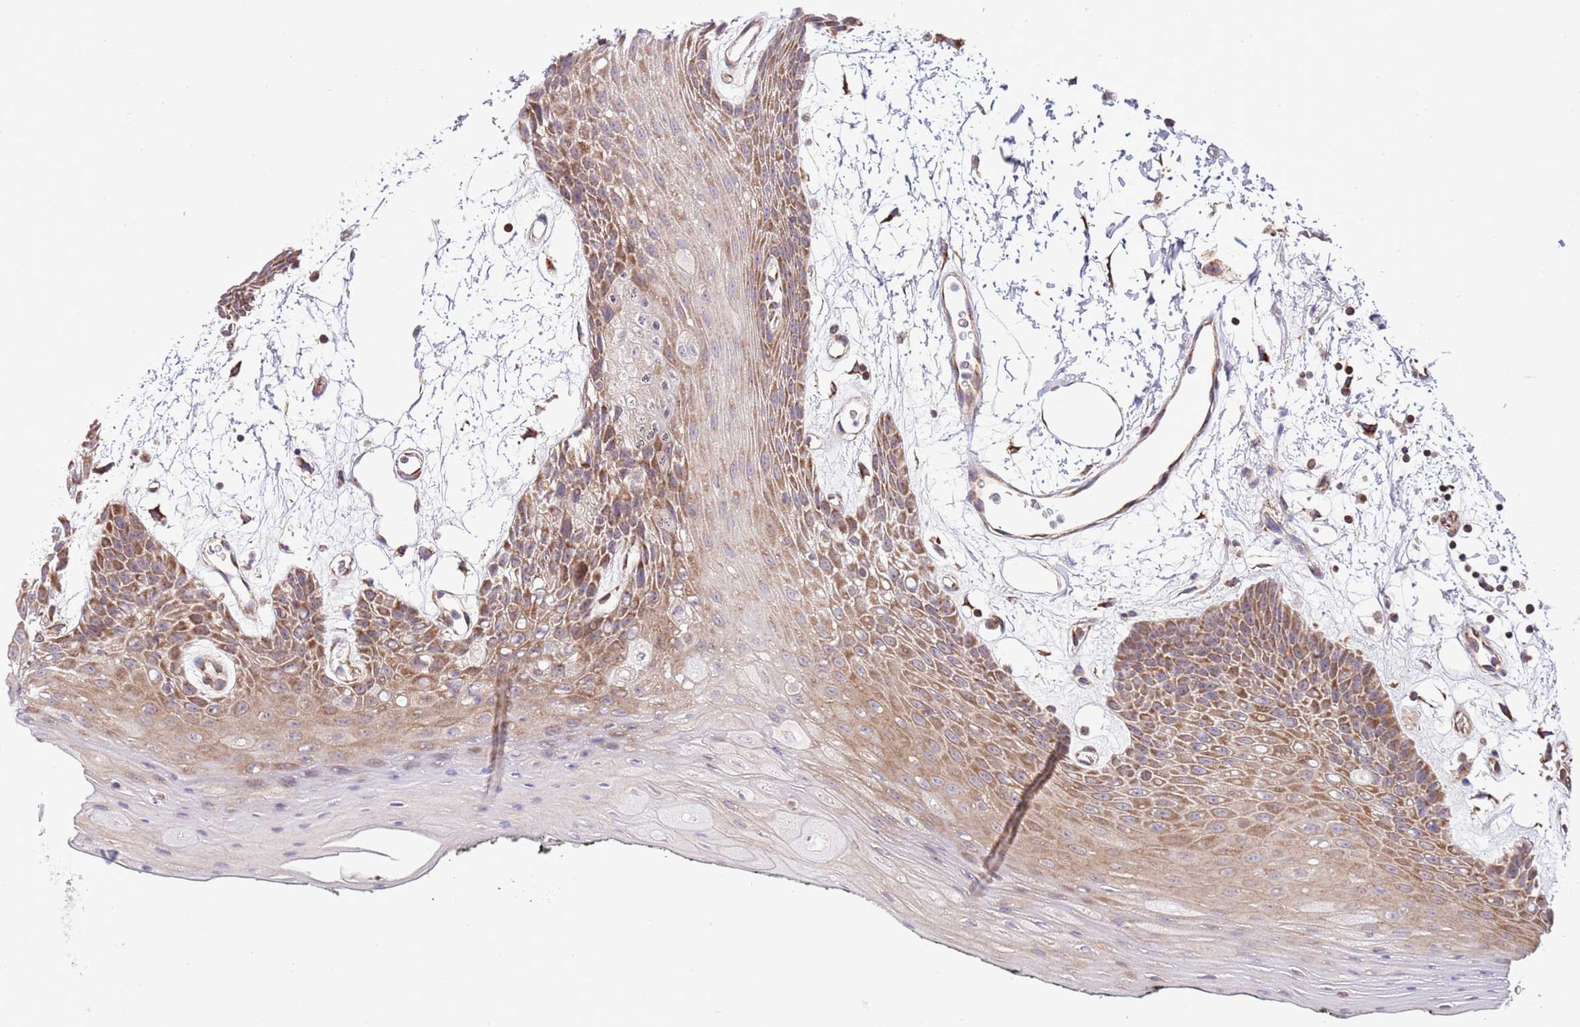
{"staining": {"intensity": "moderate", "quantity": "25%-75%", "location": "cytoplasmic/membranous"}, "tissue": "oral mucosa", "cell_type": "Squamous epithelial cells", "image_type": "normal", "snomed": [{"axis": "morphology", "description": "Normal tissue, NOS"}, {"axis": "topography", "description": "Oral tissue"}, {"axis": "topography", "description": "Tounge, NOS"}], "caption": "The histopathology image shows staining of benign oral mucosa, revealing moderate cytoplasmic/membranous protein positivity (brown color) within squamous epithelial cells.", "gene": "DAND5", "patient": {"sex": "female", "age": 59}}